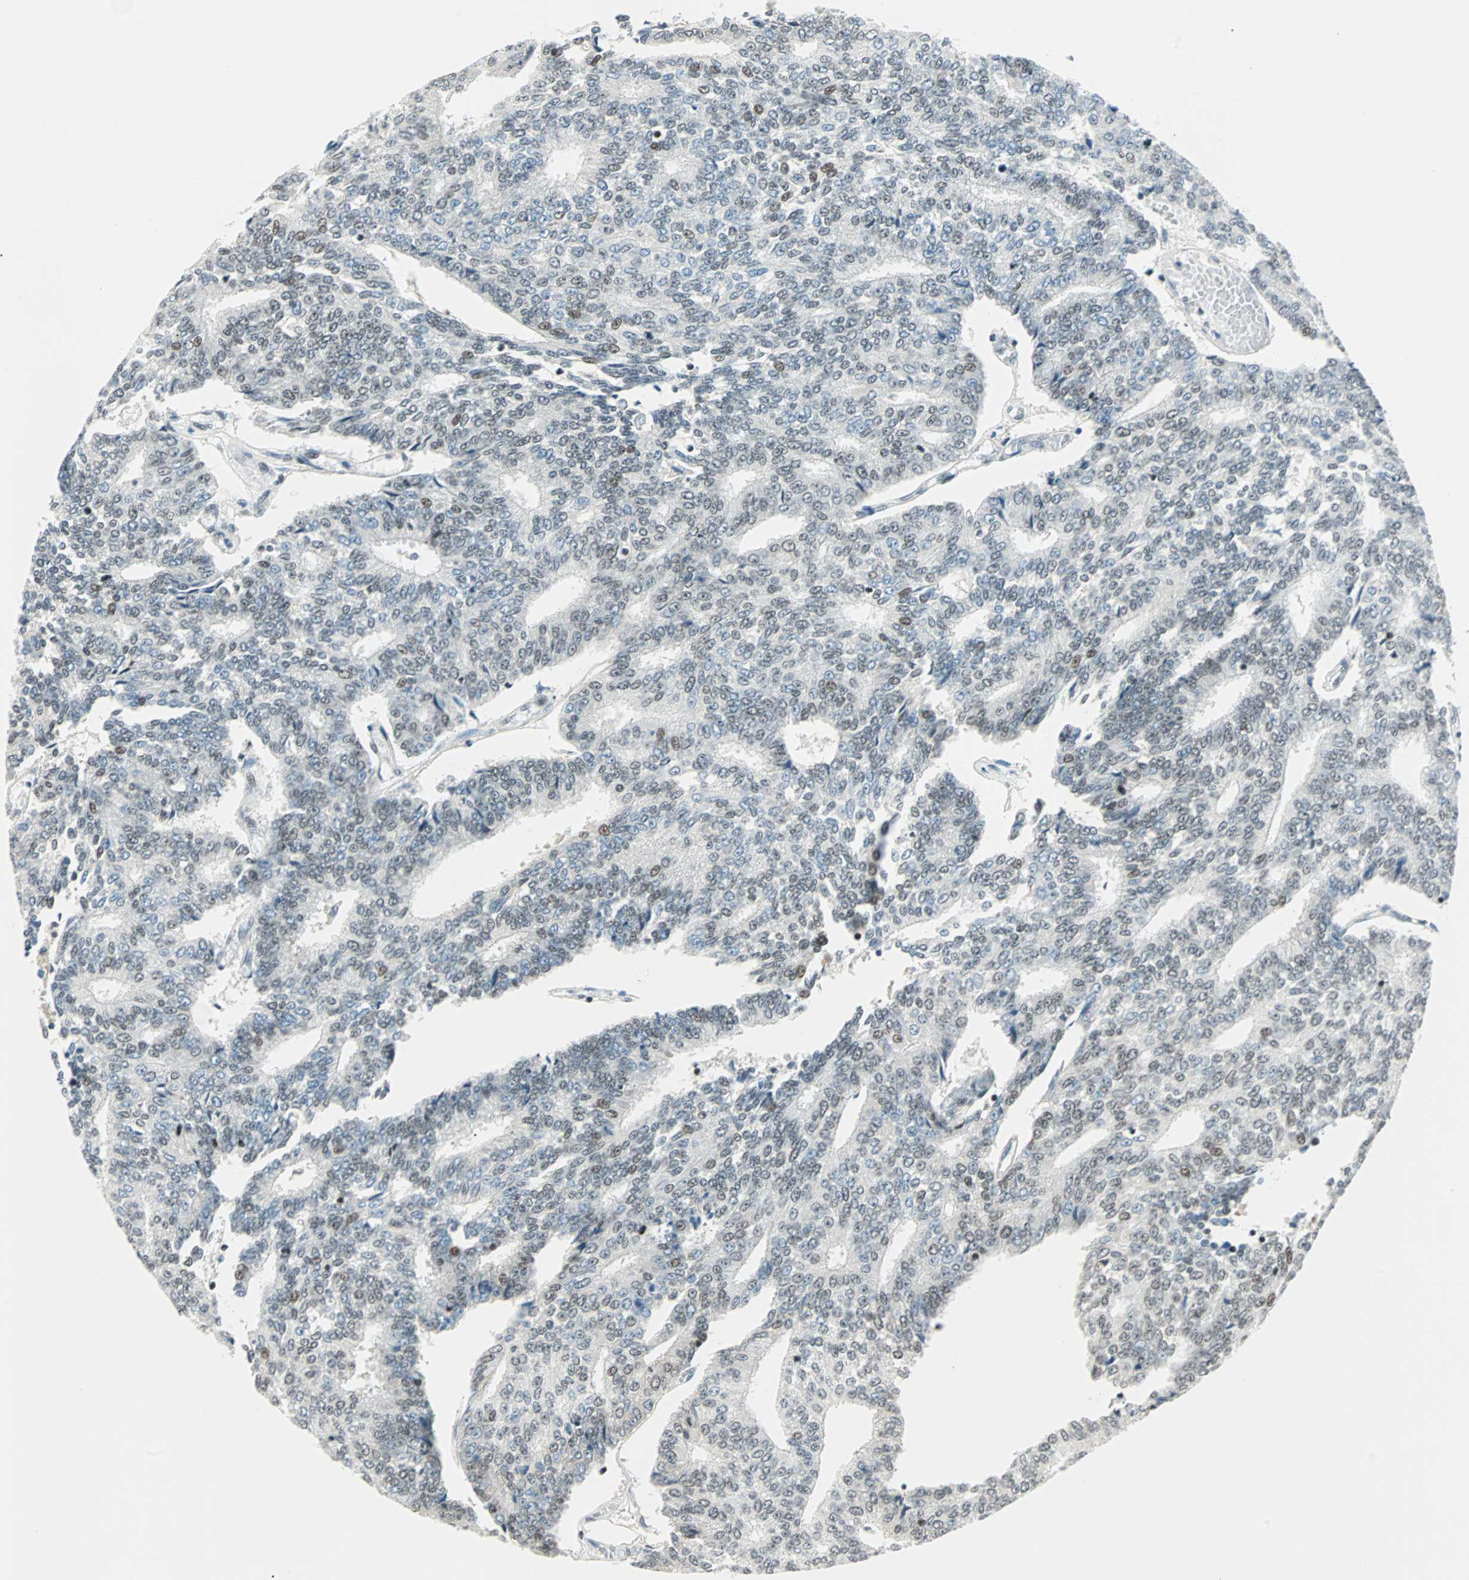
{"staining": {"intensity": "weak", "quantity": ">75%", "location": "nuclear"}, "tissue": "prostate cancer", "cell_type": "Tumor cells", "image_type": "cancer", "snomed": [{"axis": "morphology", "description": "Adenocarcinoma, High grade"}, {"axis": "topography", "description": "Prostate"}], "caption": "Immunohistochemistry (IHC) (DAB (3,3'-diaminobenzidine)) staining of human prostate cancer (adenocarcinoma (high-grade)) displays weak nuclear protein staining in about >75% of tumor cells. (DAB (3,3'-diaminobenzidine) IHC with brightfield microscopy, high magnification).", "gene": "SIN3A", "patient": {"sex": "male", "age": 55}}